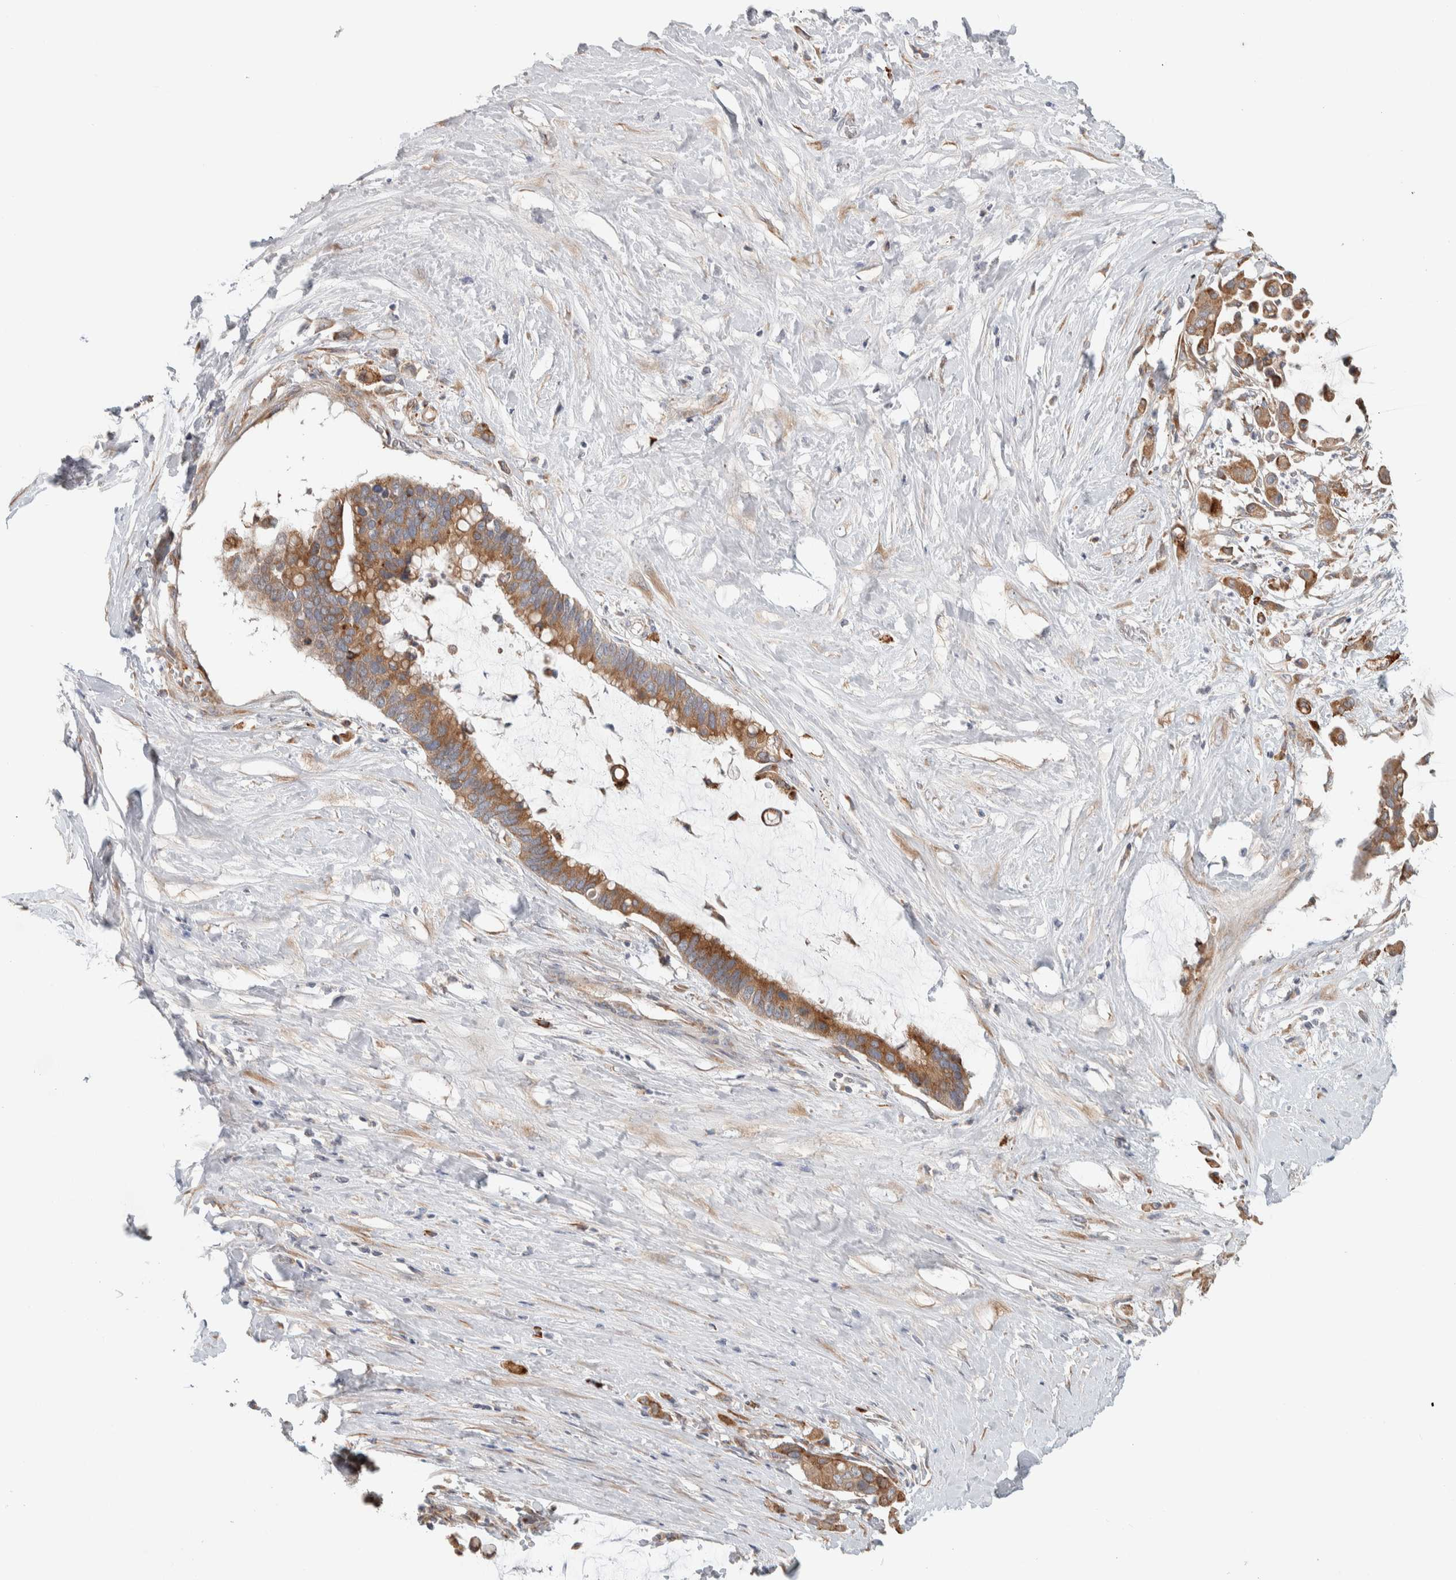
{"staining": {"intensity": "moderate", "quantity": ">75%", "location": "cytoplasmic/membranous"}, "tissue": "pancreatic cancer", "cell_type": "Tumor cells", "image_type": "cancer", "snomed": [{"axis": "morphology", "description": "Adenocarcinoma, NOS"}, {"axis": "topography", "description": "Pancreas"}], "caption": "Immunohistochemistry (DAB) staining of pancreatic cancer shows moderate cytoplasmic/membranous protein expression in approximately >75% of tumor cells.", "gene": "ADCY8", "patient": {"sex": "male", "age": 41}}